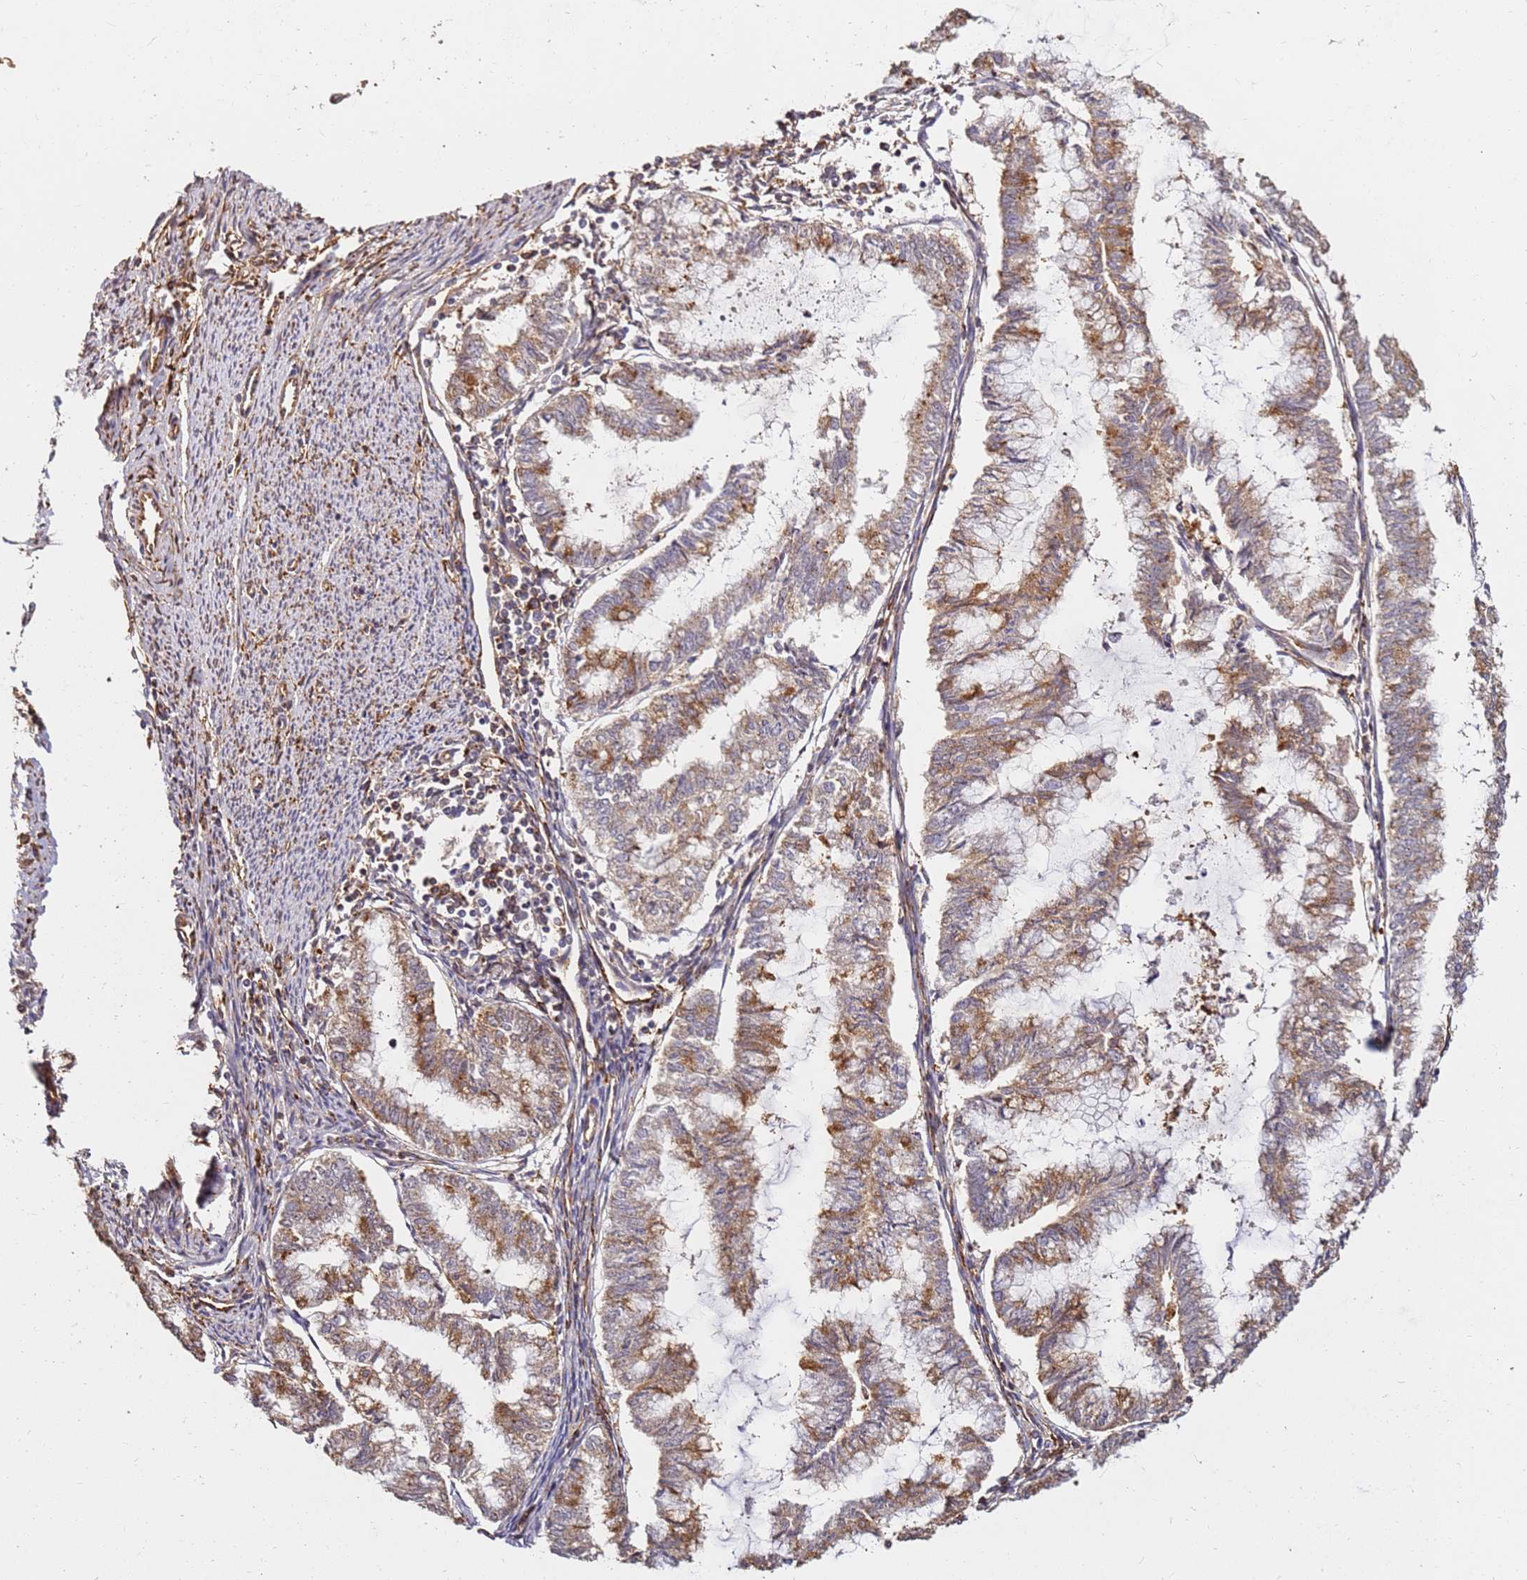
{"staining": {"intensity": "moderate", "quantity": ">75%", "location": "cytoplasmic/membranous"}, "tissue": "endometrial cancer", "cell_type": "Tumor cells", "image_type": "cancer", "snomed": [{"axis": "morphology", "description": "Adenocarcinoma, NOS"}, {"axis": "topography", "description": "Endometrium"}], "caption": "Tumor cells reveal medium levels of moderate cytoplasmic/membranous staining in about >75% of cells in human endometrial adenocarcinoma. Immunohistochemistry (ihc) stains the protein of interest in brown and the nuclei are stained blue.", "gene": "DVL3", "patient": {"sex": "female", "age": 79}}